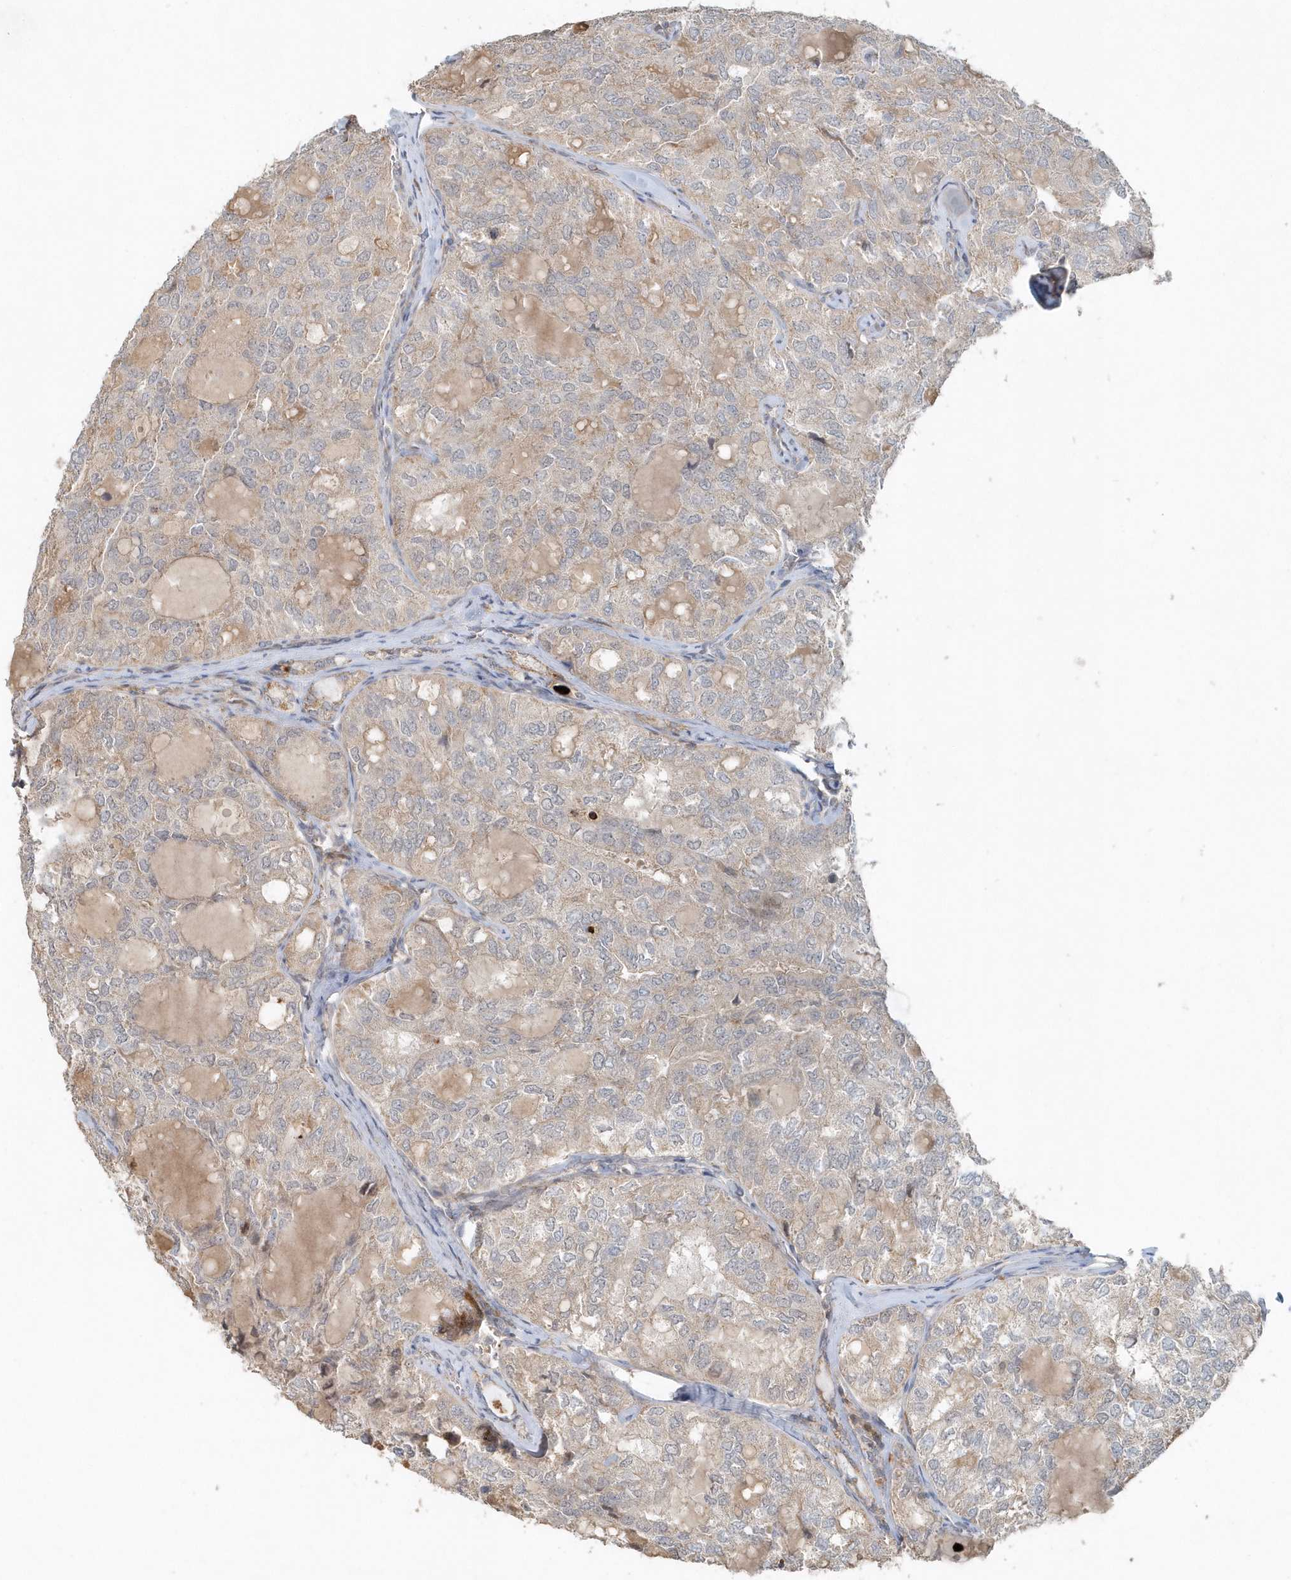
{"staining": {"intensity": "weak", "quantity": ">75%", "location": "cytoplasmic/membranous"}, "tissue": "thyroid cancer", "cell_type": "Tumor cells", "image_type": "cancer", "snomed": [{"axis": "morphology", "description": "Follicular adenoma carcinoma, NOS"}, {"axis": "topography", "description": "Thyroid gland"}], "caption": "Follicular adenoma carcinoma (thyroid) tissue exhibits weak cytoplasmic/membranous staining in approximately >75% of tumor cells, visualized by immunohistochemistry. (brown staining indicates protein expression, while blue staining denotes nuclei).", "gene": "MMUT", "patient": {"sex": "male", "age": 75}}